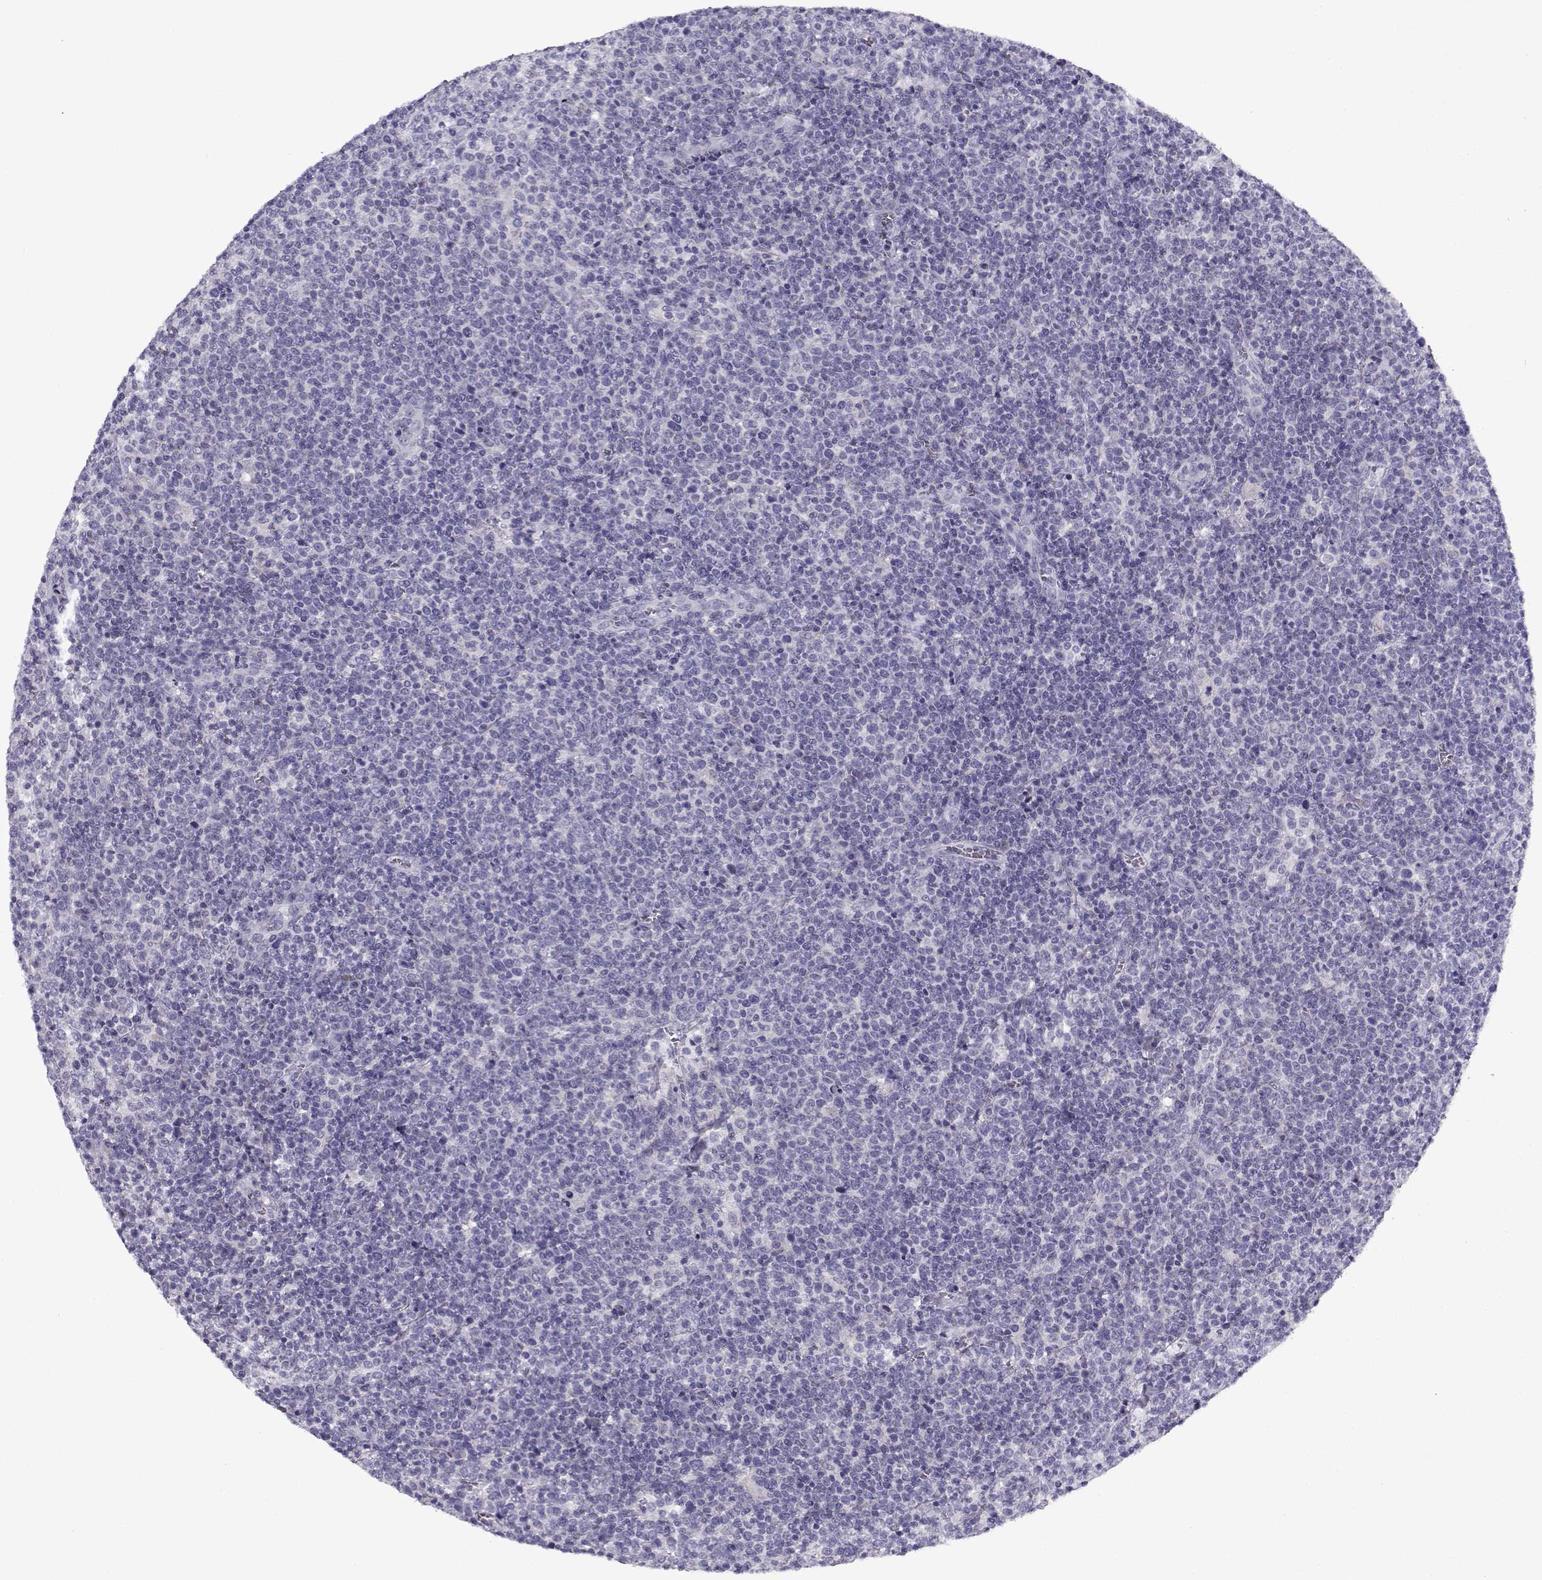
{"staining": {"intensity": "negative", "quantity": "none", "location": "none"}, "tissue": "lymphoma", "cell_type": "Tumor cells", "image_type": "cancer", "snomed": [{"axis": "morphology", "description": "Malignant lymphoma, non-Hodgkin's type, High grade"}, {"axis": "topography", "description": "Lymph node"}], "caption": "The micrograph displays no staining of tumor cells in malignant lymphoma, non-Hodgkin's type (high-grade).", "gene": "FAM166A", "patient": {"sex": "male", "age": 61}}